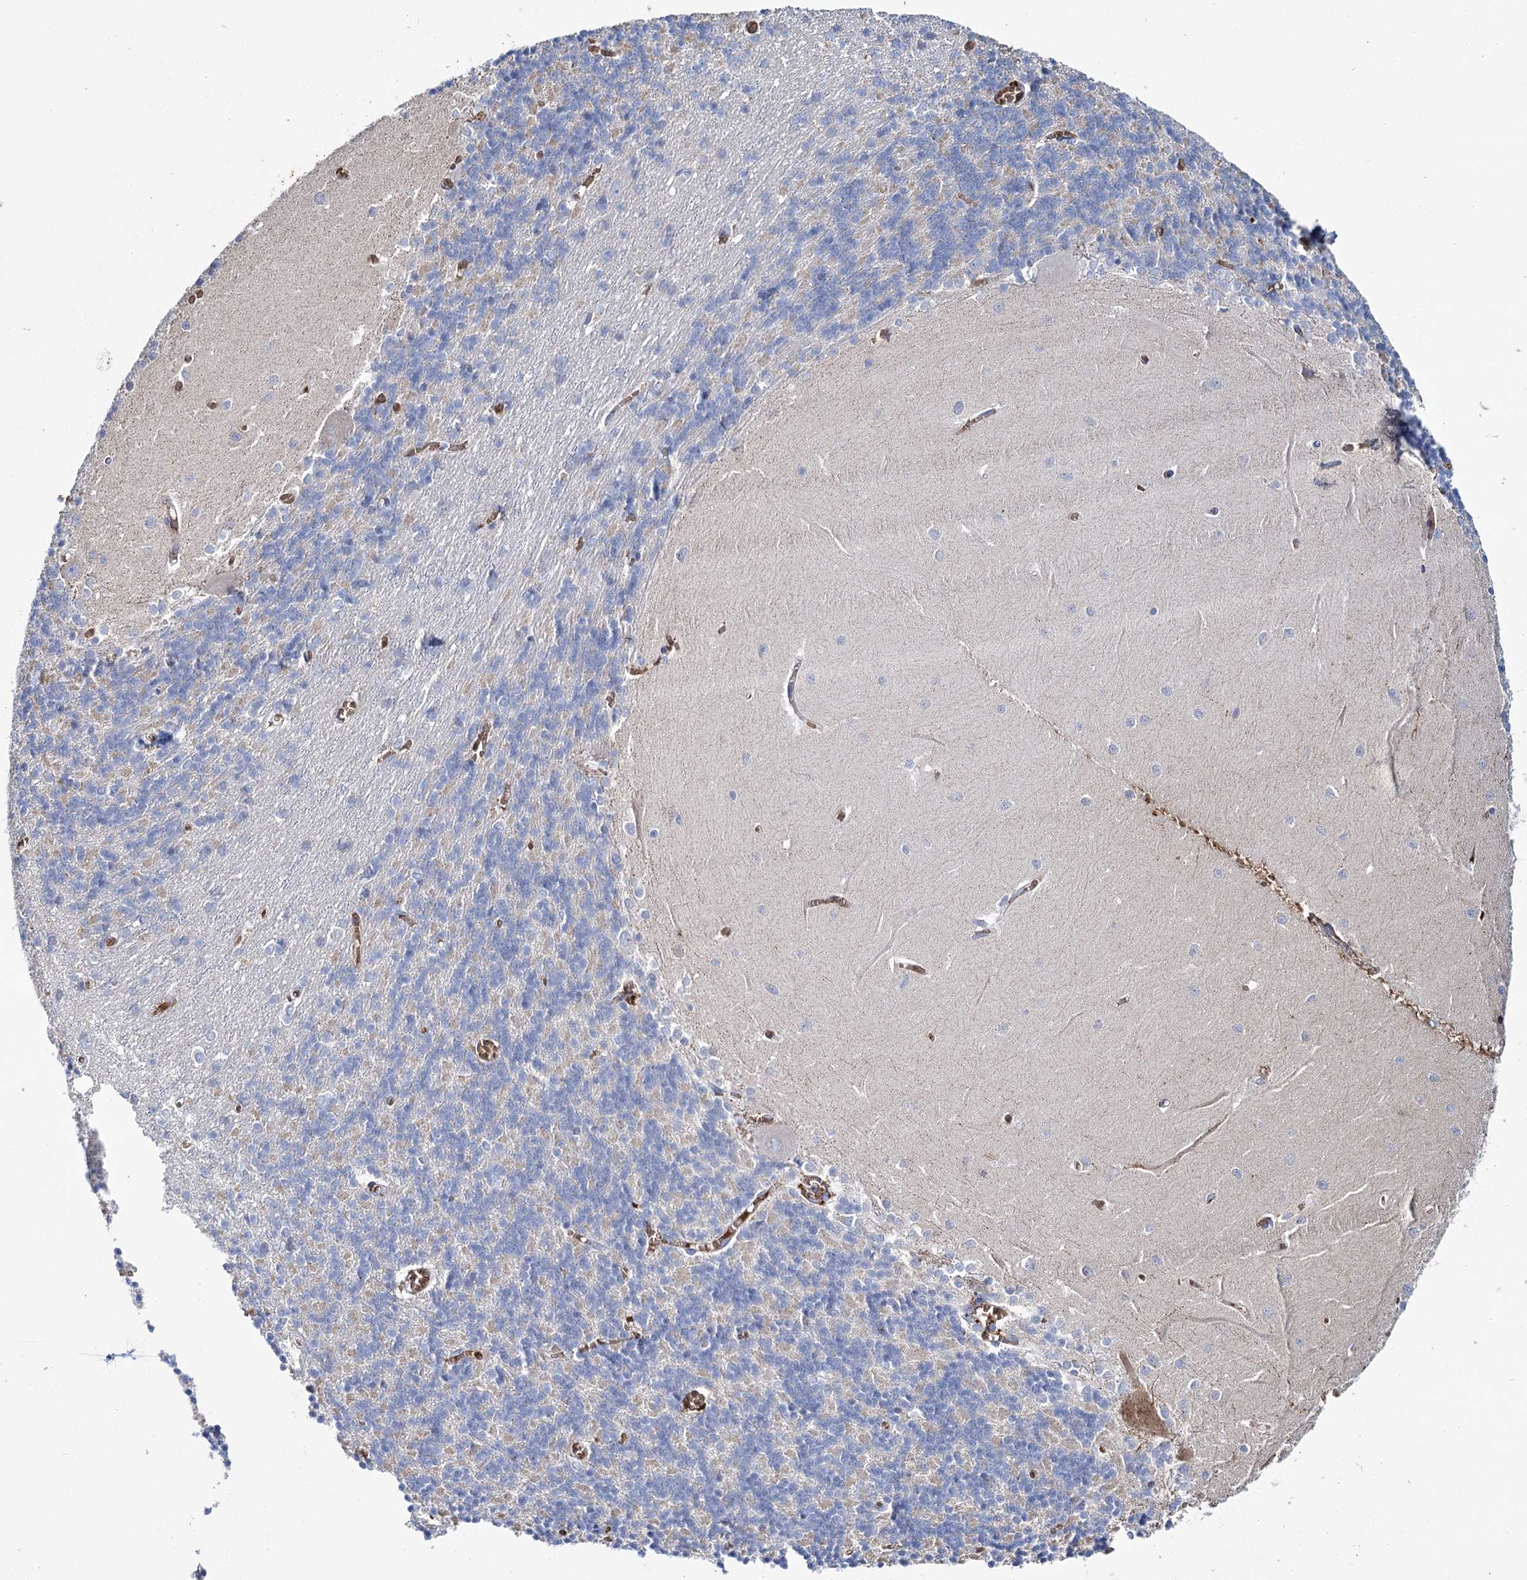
{"staining": {"intensity": "negative", "quantity": "none", "location": "none"}, "tissue": "cerebellum", "cell_type": "Cells in granular layer", "image_type": "normal", "snomed": [{"axis": "morphology", "description": "Normal tissue, NOS"}, {"axis": "topography", "description": "Cerebellum"}], "caption": "Cells in granular layer show no significant expression in unremarkable cerebellum. (DAB (3,3'-diaminobenzidine) immunohistochemistry (IHC) with hematoxylin counter stain).", "gene": "GBF1", "patient": {"sex": "male", "age": 37}}